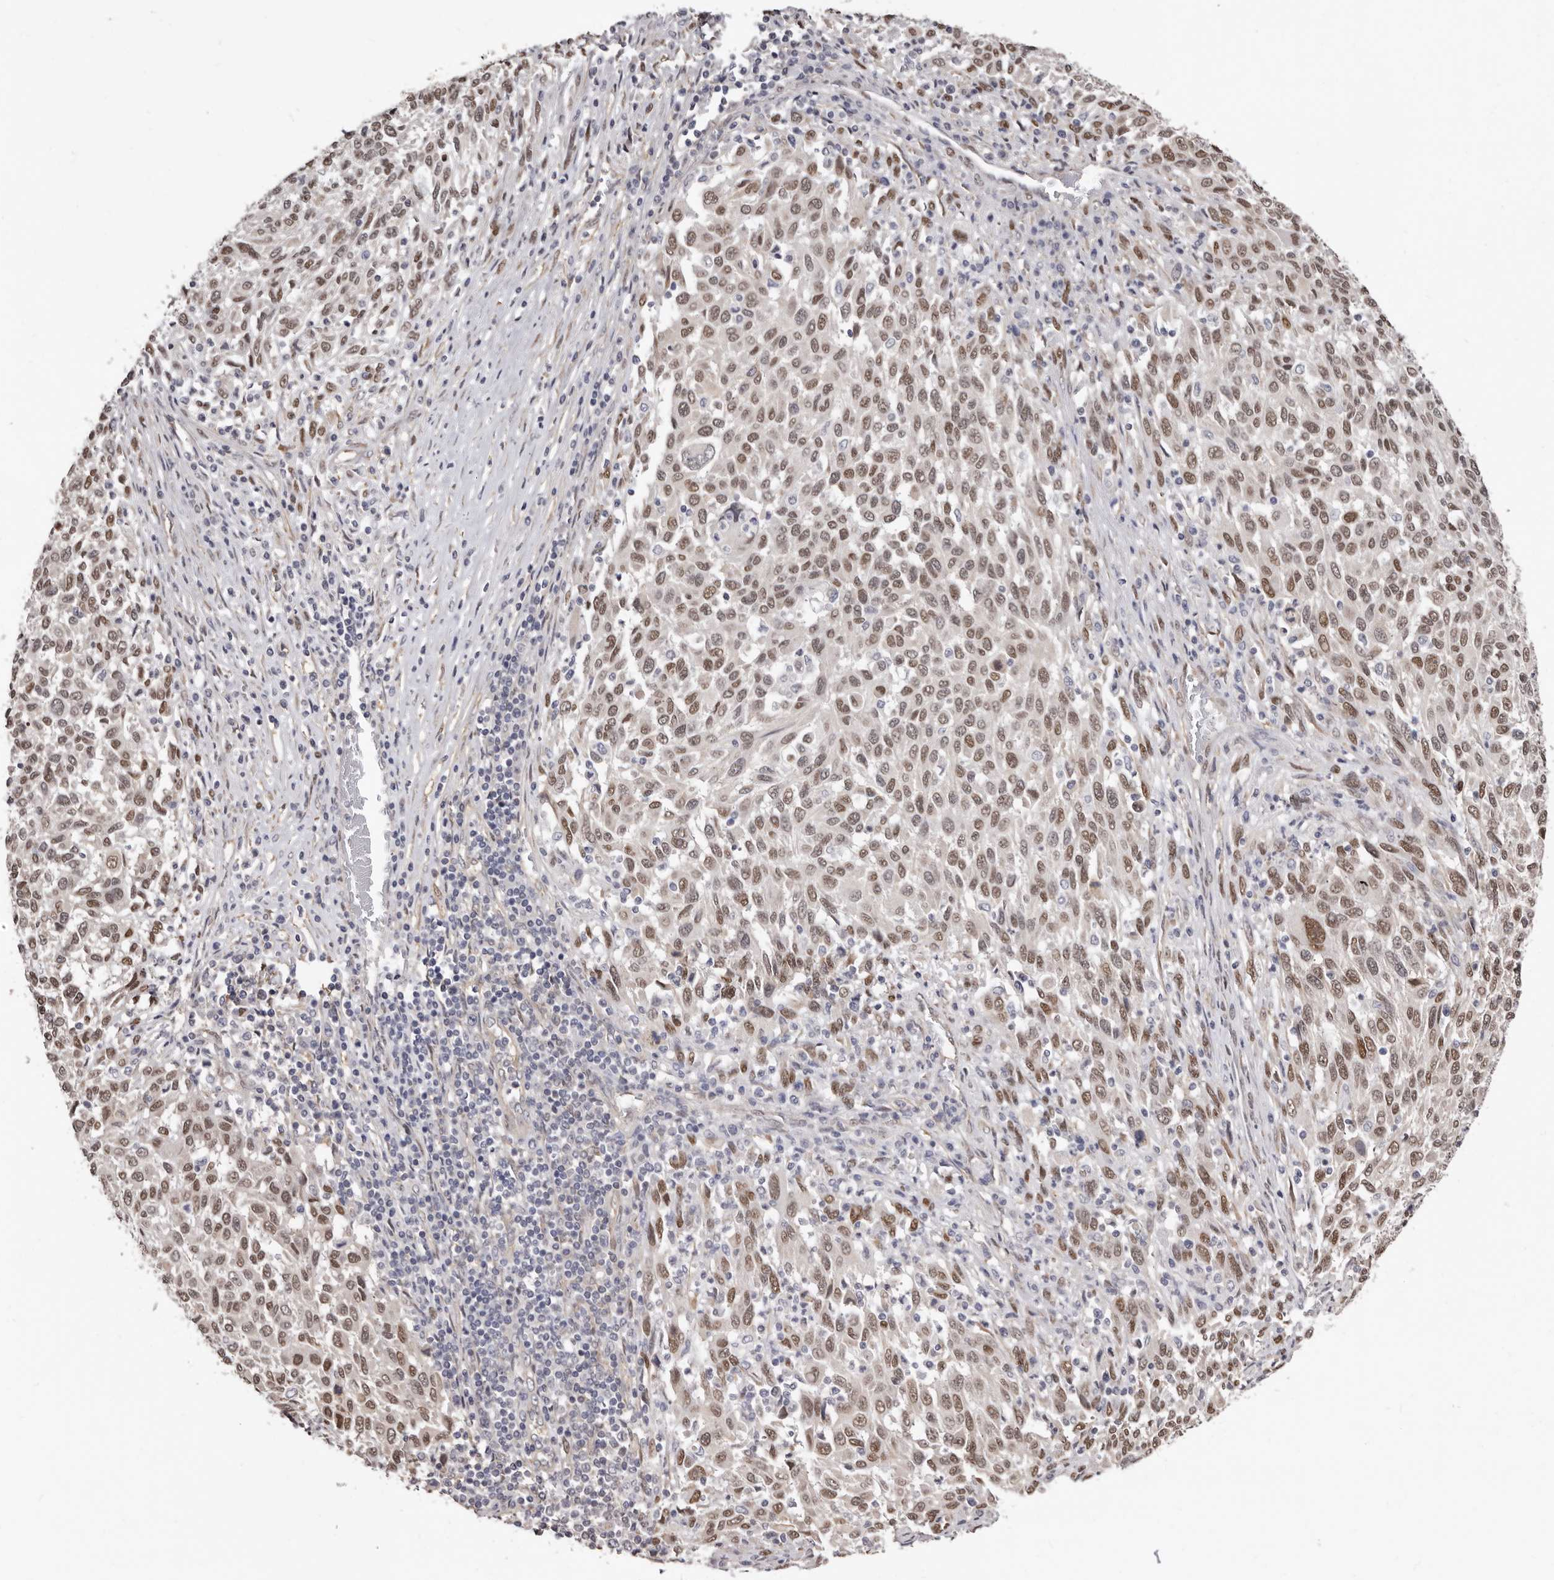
{"staining": {"intensity": "moderate", "quantity": ">75%", "location": "nuclear"}, "tissue": "melanoma", "cell_type": "Tumor cells", "image_type": "cancer", "snomed": [{"axis": "morphology", "description": "Malignant melanoma, Metastatic site"}, {"axis": "topography", "description": "Lymph node"}], "caption": "Tumor cells exhibit moderate nuclear expression in approximately >75% of cells in melanoma.", "gene": "KHDRBS2", "patient": {"sex": "male", "age": 61}}